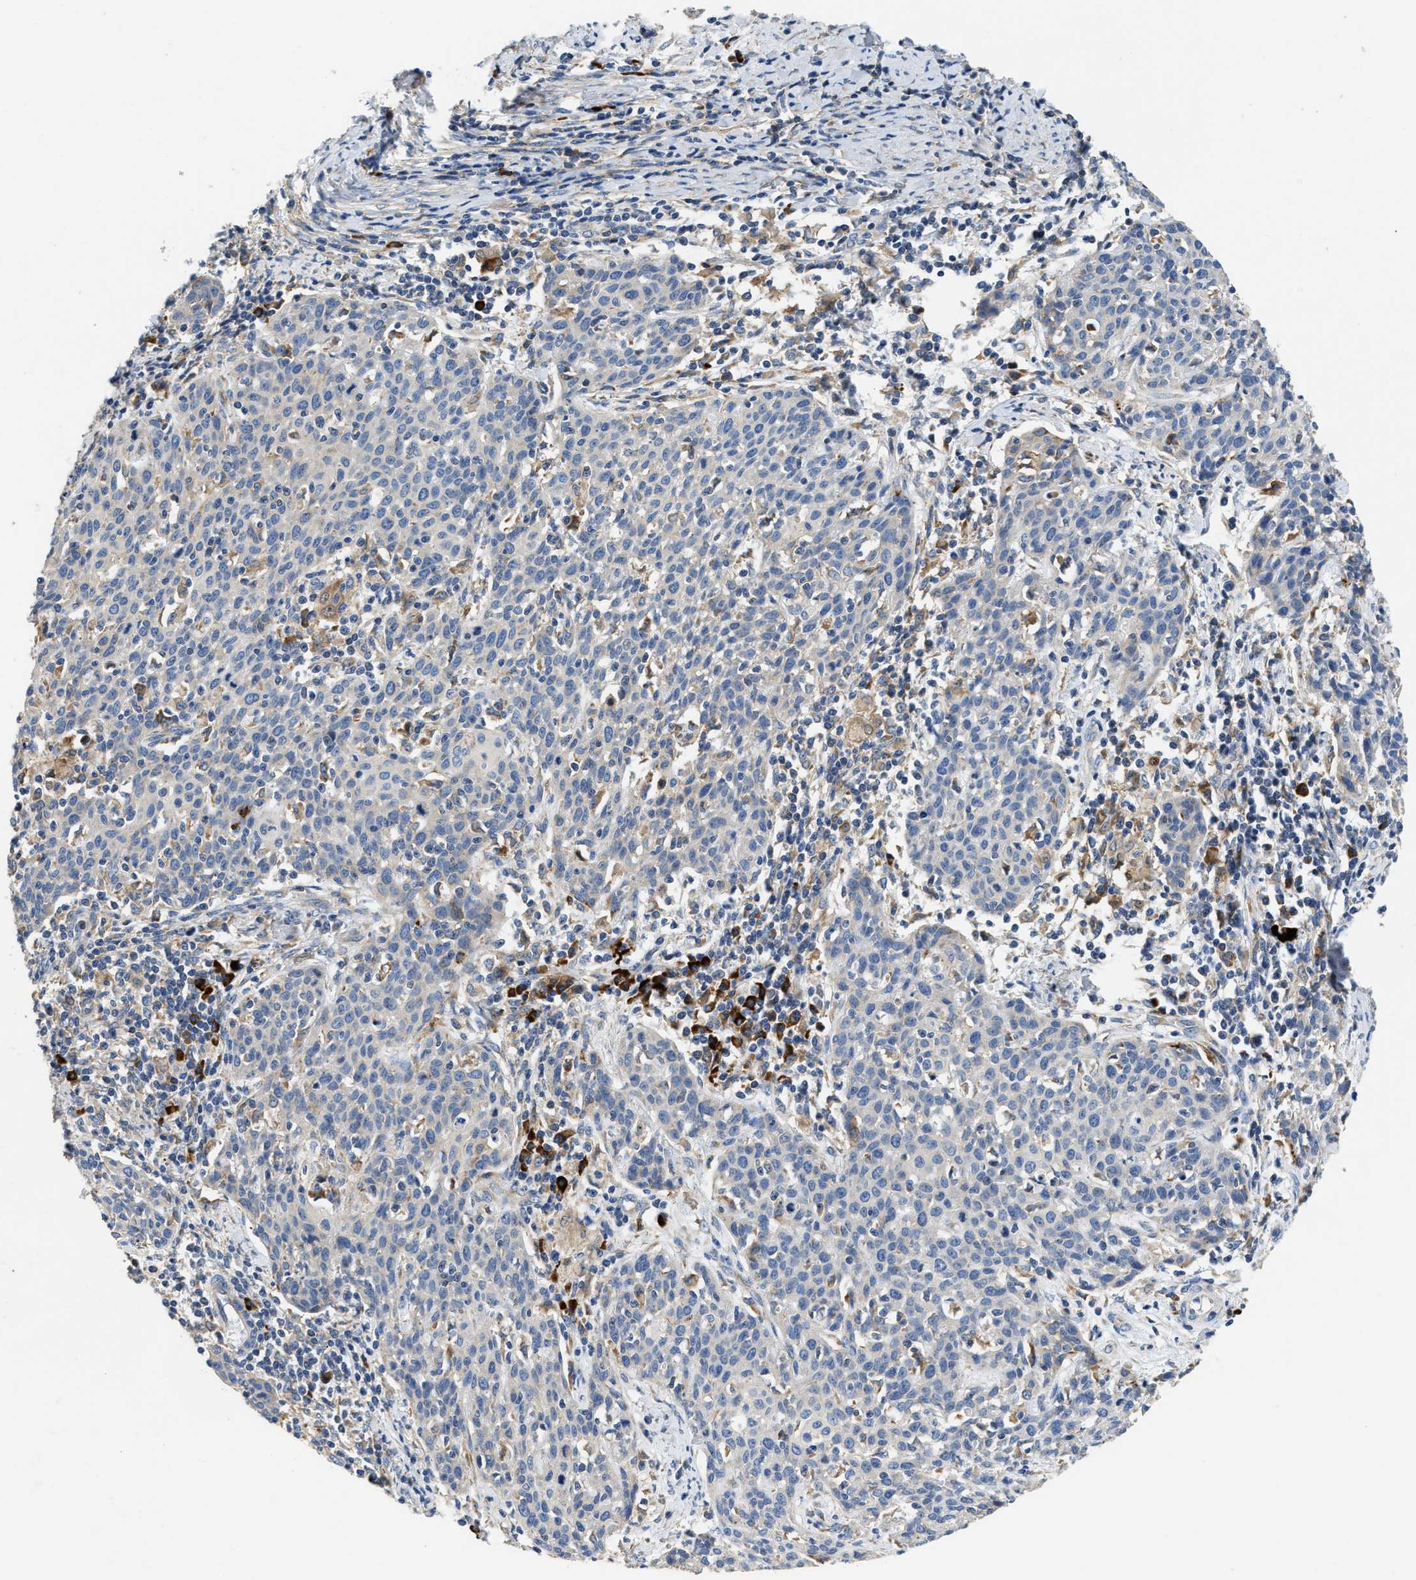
{"staining": {"intensity": "negative", "quantity": "none", "location": "none"}, "tissue": "cervical cancer", "cell_type": "Tumor cells", "image_type": "cancer", "snomed": [{"axis": "morphology", "description": "Squamous cell carcinoma, NOS"}, {"axis": "topography", "description": "Cervix"}], "caption": "This is an IHC photomicrograph of human cervical cancer. There is no staining in tumor cells.", "gene": "AMZ1", "patient": {"sex": "female", "age": 38}}